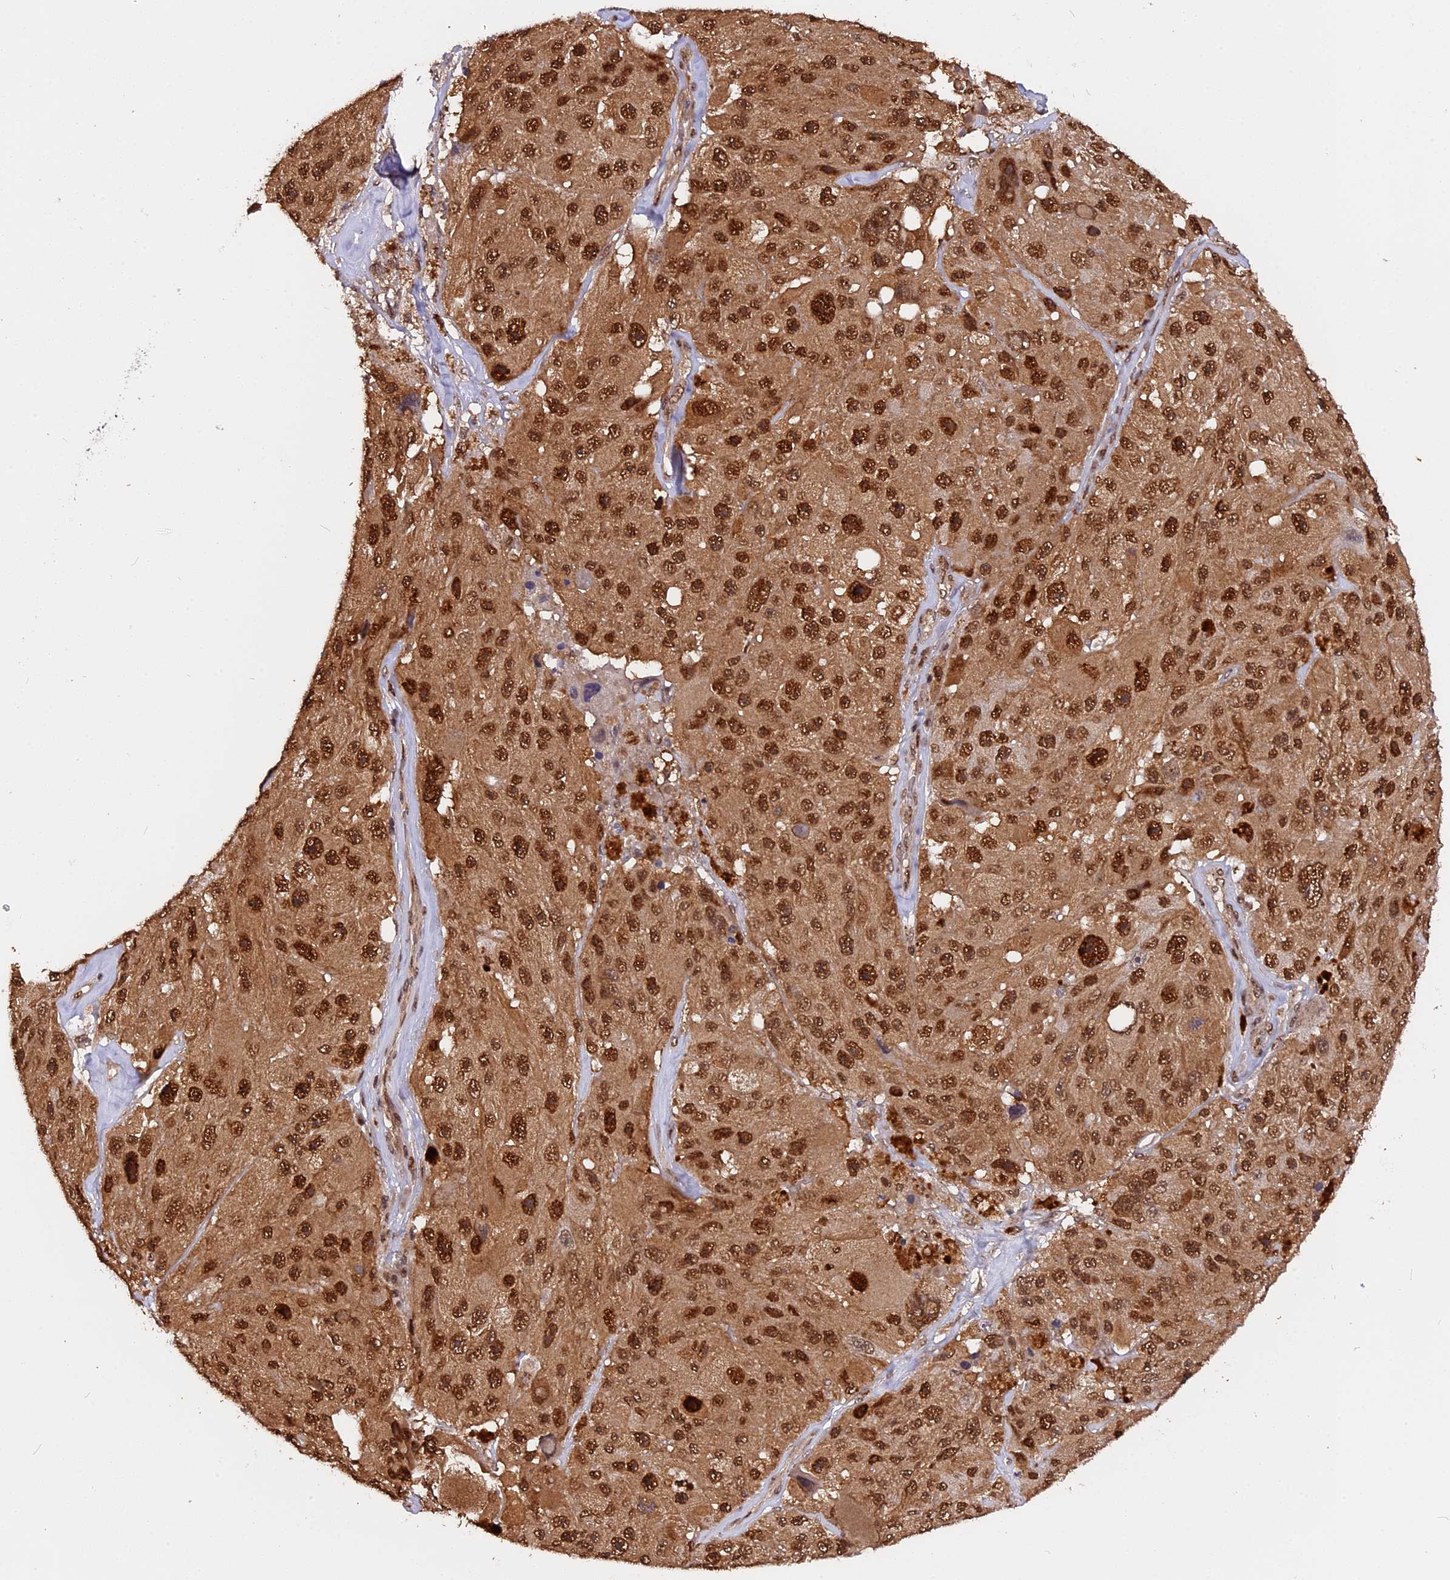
{"staining": {"intensity": "strong", "quantity": ">75%", "location": "nuclear"}, "tissue": "melanoma", "cell_type": "Tumor cells", "image_type": "cancer", "snomed": [{"axis": "morphology", "description": "Malignant melanoma, Metastatic site"}, {"axis": "topography", "description": "Lymph node"}], "caption": "The micrograph shows immunohistochemical staining of melanoma. There is strong nuclear expression is appreciated in about >75% of tumor cells.", "gene": "ADRM1", "patient": {"sex": "male", "age": 62}}